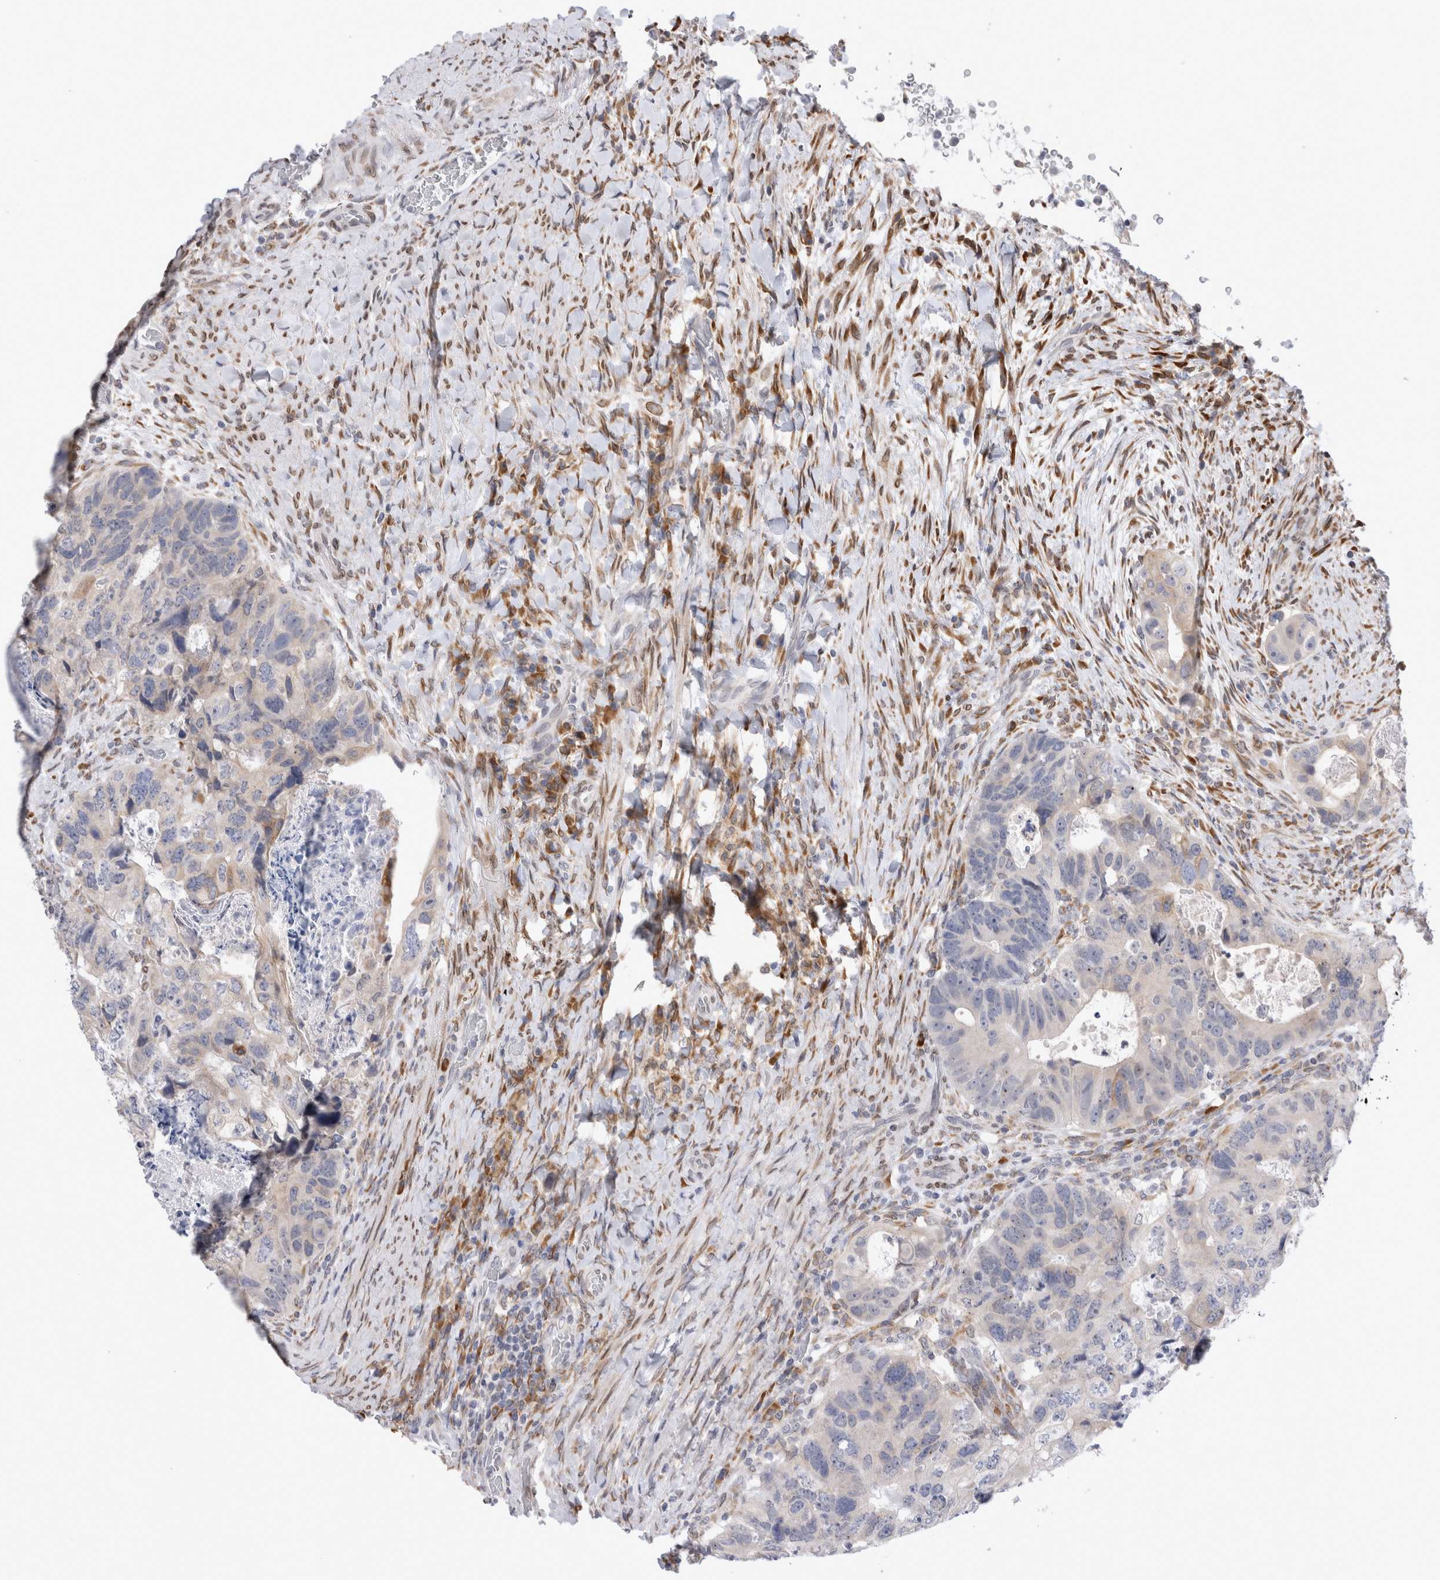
{"staining": {"intensity": "weak", "quantity": "<25%", "location": "cytoplasmic/membranous"}, "tissue": "colorectal cancer", "cell_type": "Tumor cells", "image_type": "cancer", "snomed": [{"axis": "morphology", "description": "Adenocarcinoma, NOS"}, {"axis": "topography", "description": "Rectum"}], "caption": "Immunohistochemical staining of adenocarcinoma (colorectal) reveals no significant staining in tumor cells. Nuclei are stained in blue.", "gene": "VCPIP1", "patient": {"sex": "male", "age": 59}}